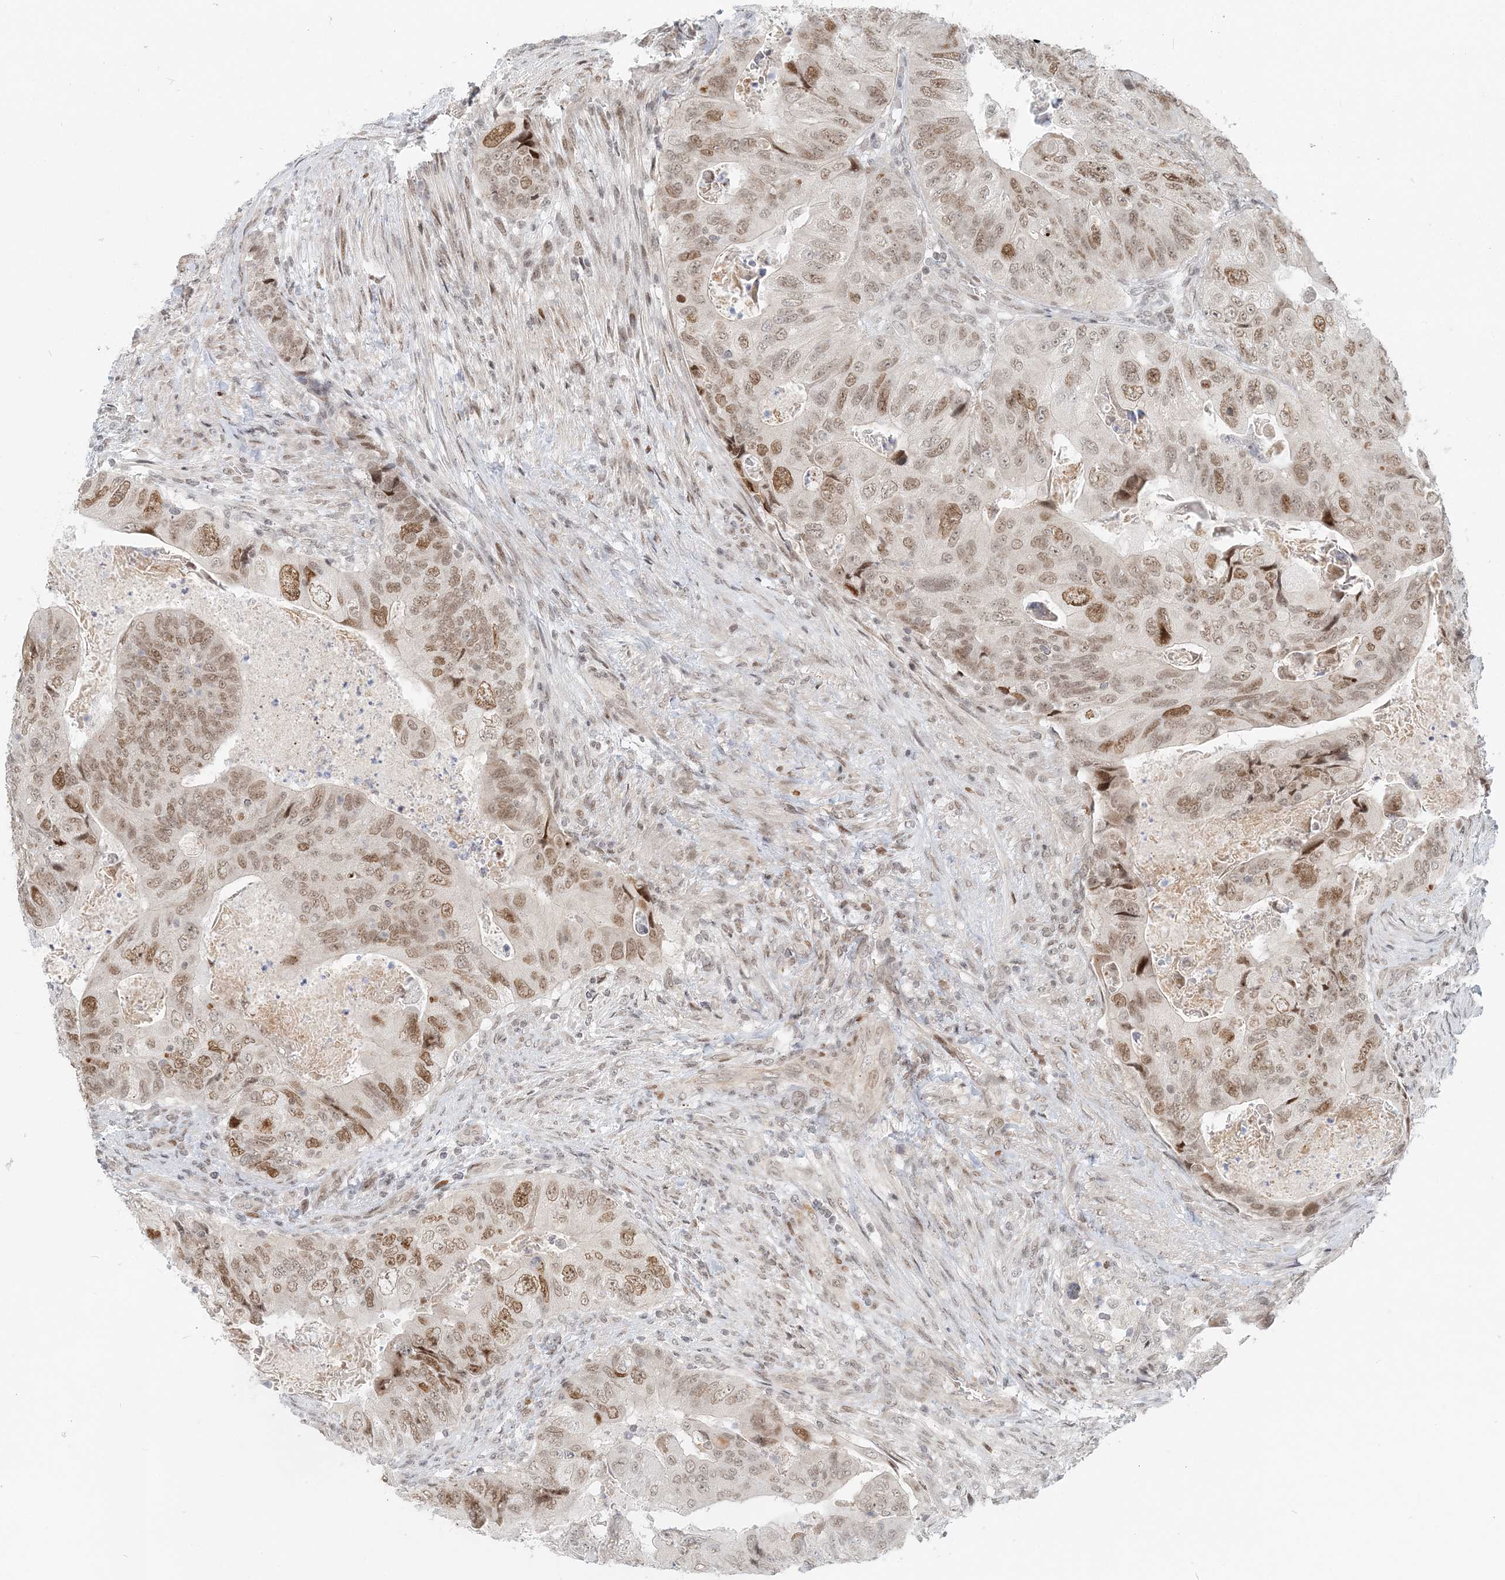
{"staining": {"intensity": "moderate", "quantity": ">75%", "location": "nuclear"}, "tissue": "colorectal cancer", "cell_type": "Tumor cells", "image_type": "cancer", "snomed": [{"axis": "morphology", "description": "Adenocarcinoma, NOS"}, {"axis": "topography", "description": "Rectum"}], "caption": "Human adenocarcinoma (colorectal) stained with a brown dye reveals moderate nuclear positive staining in about >75% of tumor cells.", "gene": "BAZ1B", "patient": {"sex": "male", "age": 63}}